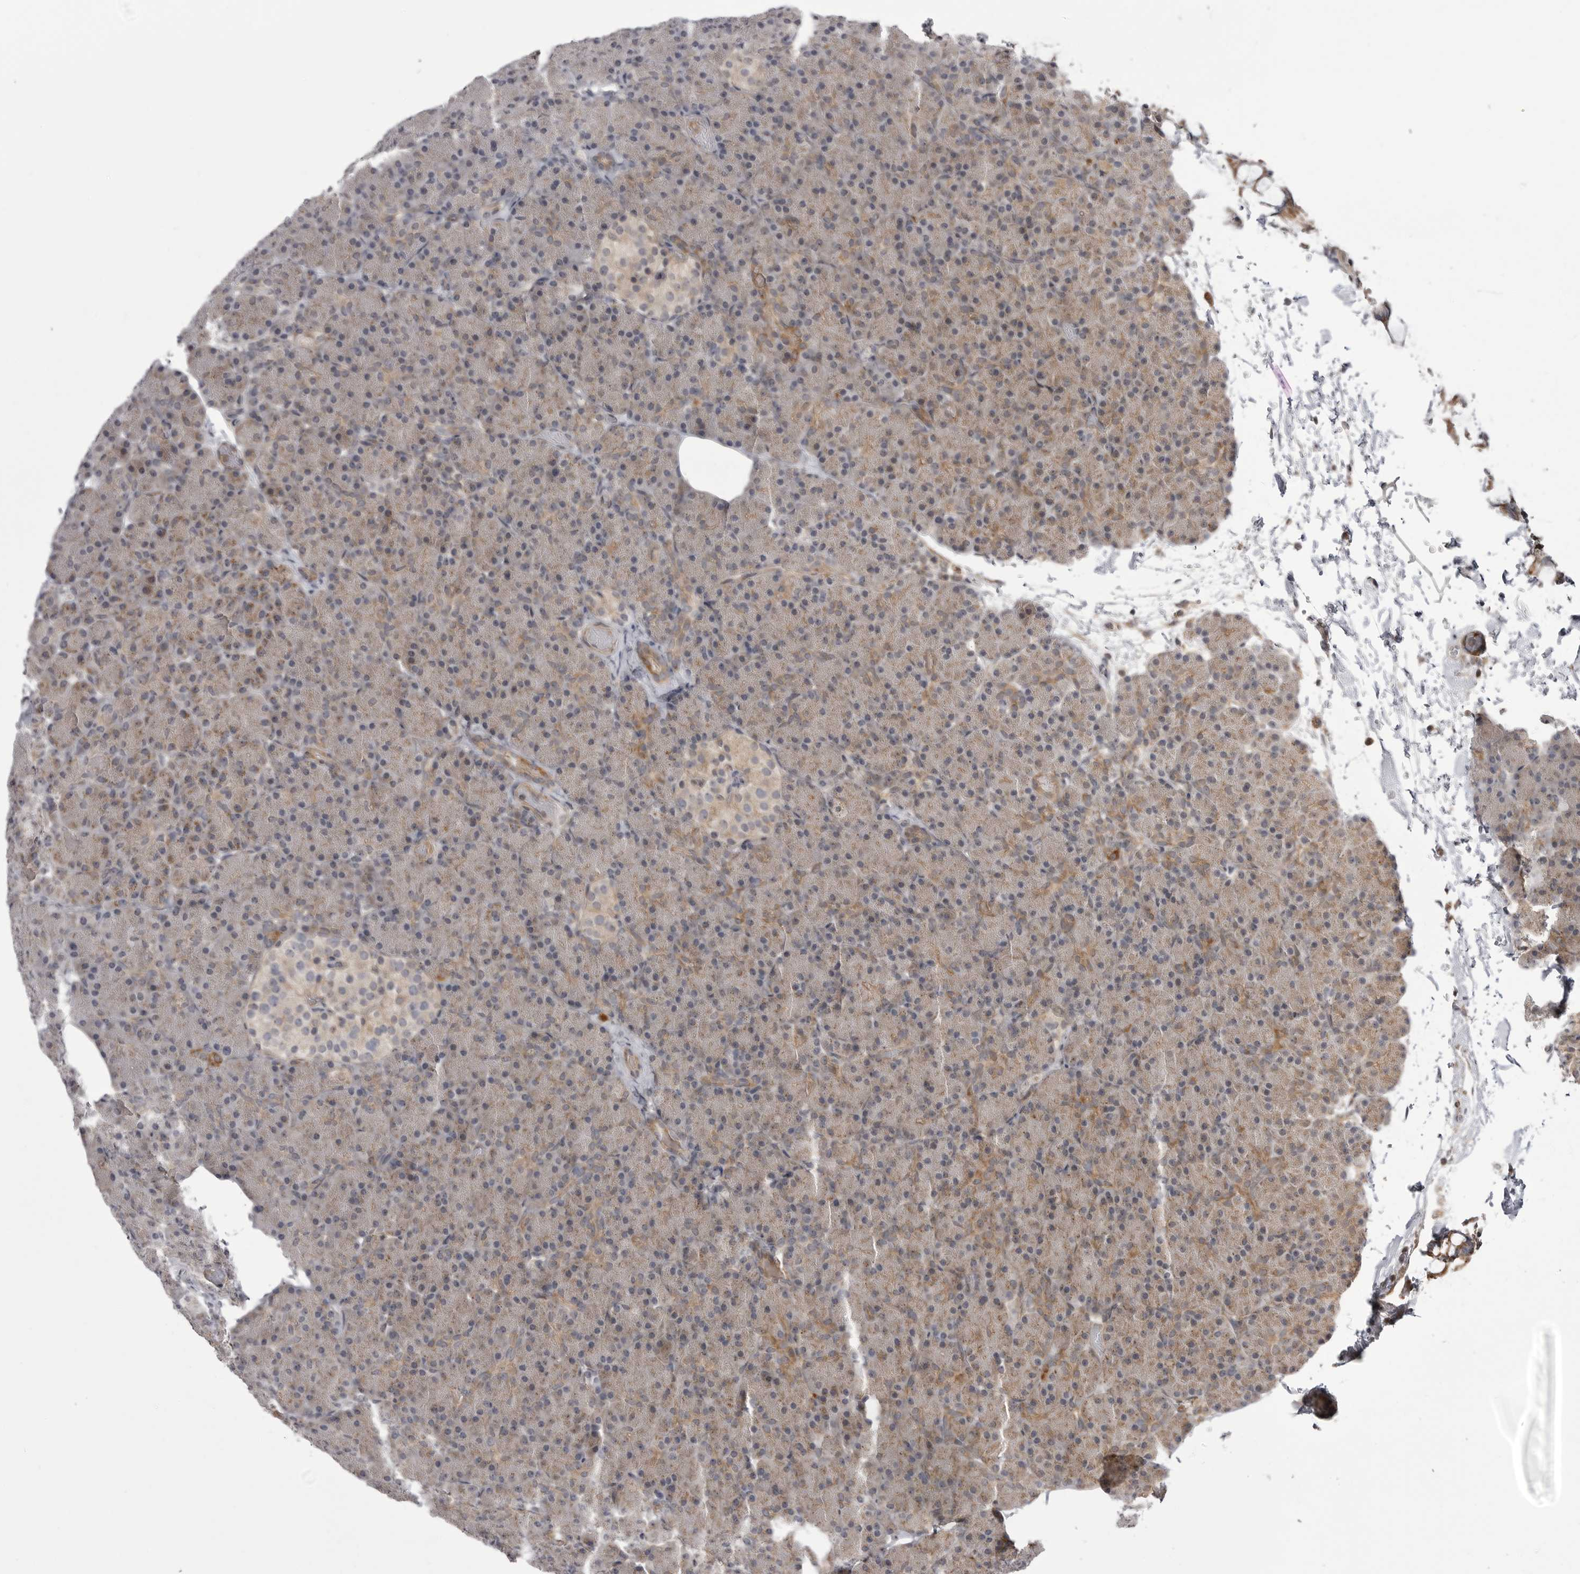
{"staining": {"intensity": "weak", "quantity": ">75%", "location": "cytoplasmic/membranous"}, "tissue": "pancreas", "cell_type": "Exocrine glandular cells", "image_type": "normal", "snomed": [{"axis": "morphology", "description": "Normal tissue, NOS"}, {"axis": "topography", "description": "Pancreas"}], "caption": "Brown immunohistochemical staining in normal pancreas shows weak cytoplasmic/membranous staining in about >75% of exocrine glandular cells. The staining was performed using DAB to visualize the protein expression in brown, while the nuclei were stained in blue with hematoxylin (Magnification: 20x).", "gene": "CCDC18", "patient": {"sex": "female", "age": 43}}